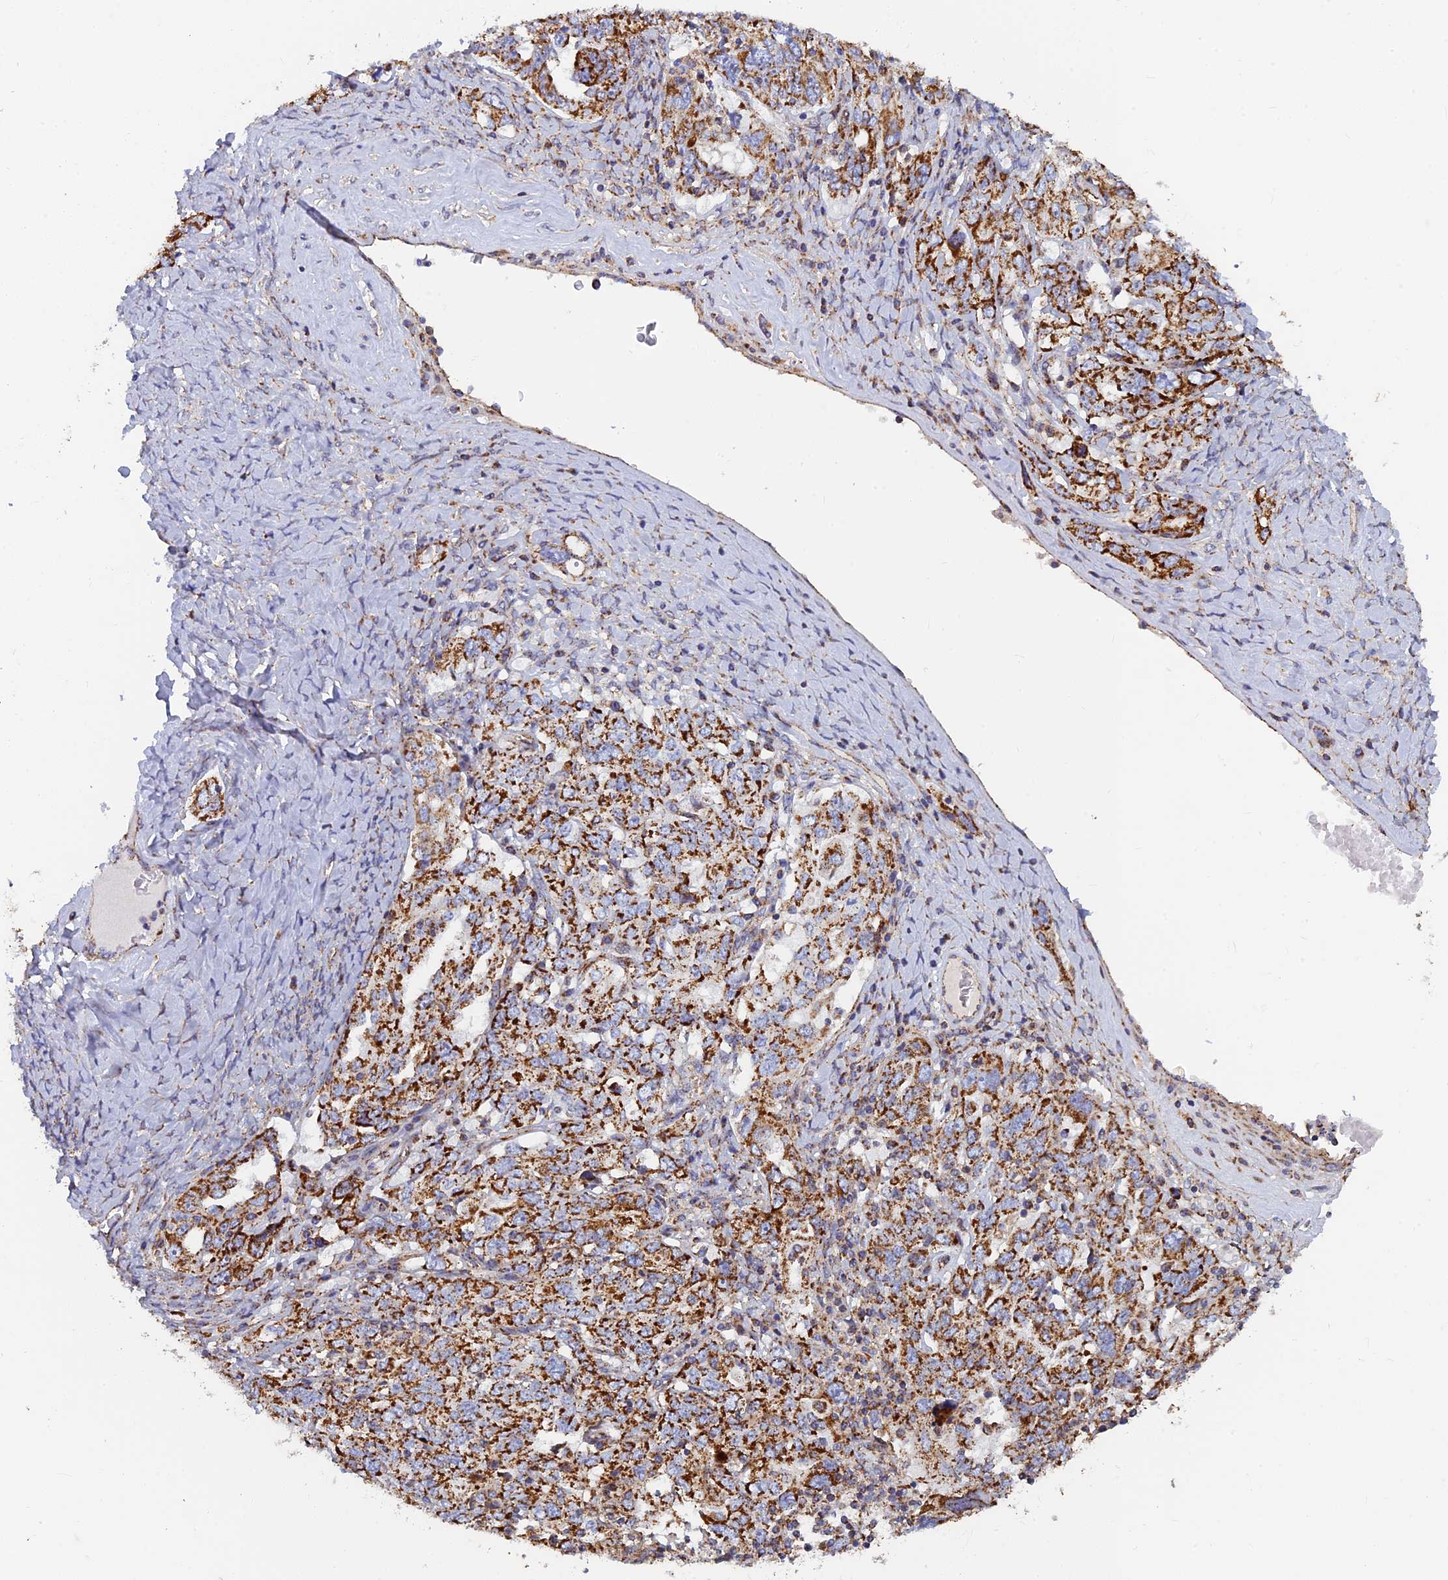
{"staining": {"intensity": "strong", "quantity": ">75%", "location": "cytoplasmic/membranous"}, "tissue": "ovarian cancer", "cell_type": "Tumor cells", "image_type": "cancer", "snomed": [{"axis": "morphology", "description": "Carcinoma, endometroid"}, {"axis": "topography", "description": "Ovary"}], "caption": "This is an image of immunohistochemistry (IHC) staining of ovarian cancer, which shows strong positivity in the cytoplasmic/membranous of tumor cells.", "gene": "MRPS9", "patient": {"sex": "female", "age": 62}}